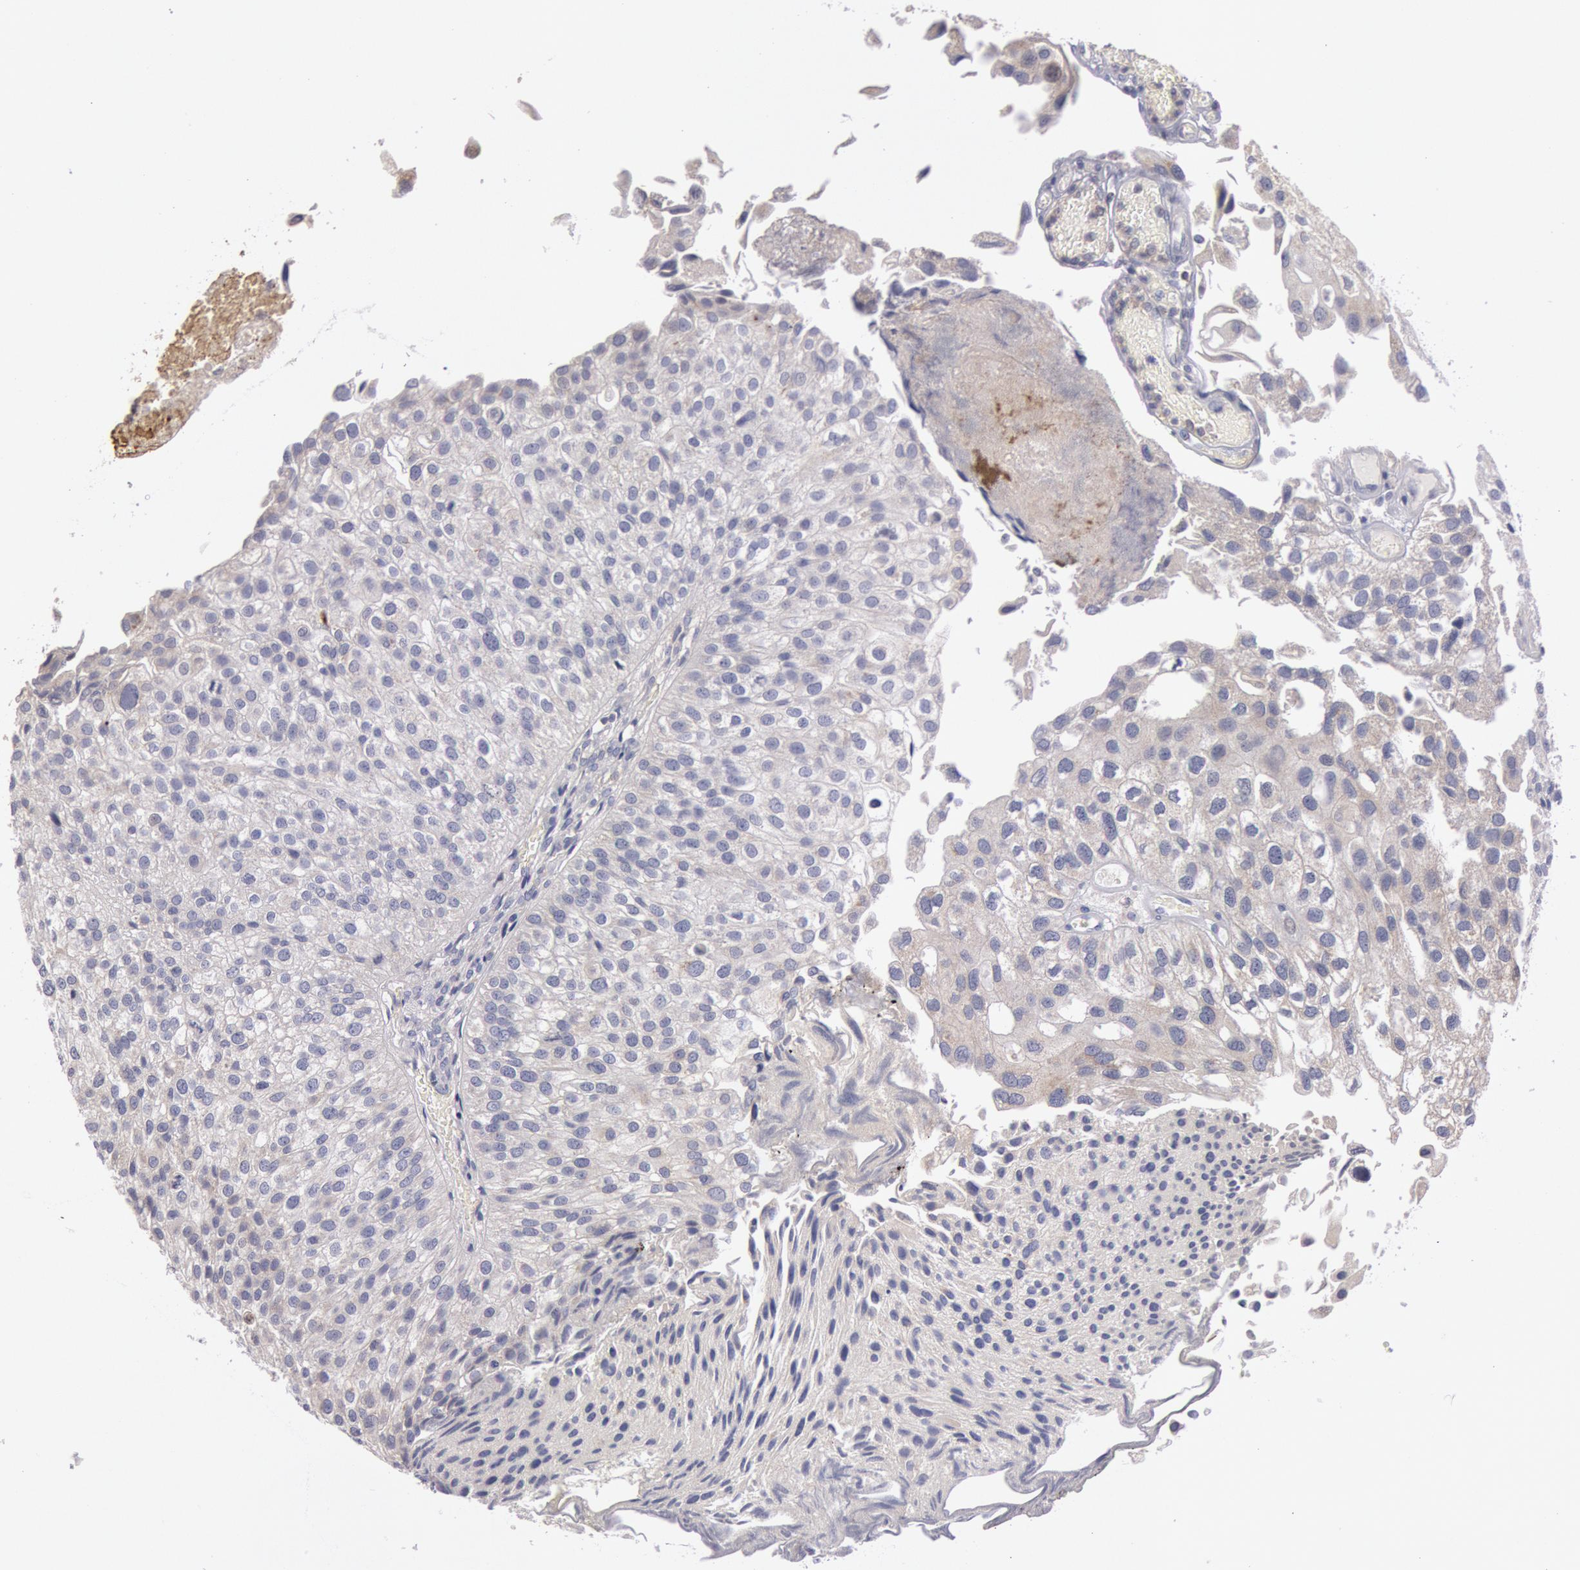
{"staining": {"intensity": "weak", "quantity": ">75%", "location": "cytoplasmic/membranous"}, "tissue": "urothelial cancer", "cell_type": "Tumor cells", "image_type": "cancer", "snomed": [{"axis": "morphology", "description": "Urothelial carcinoma, Low grade"}, {"axis": "topography", "description": "Urinary bladder"}], "caption": "Immunohistochemical staining of human low-grade urothelial carcinoma demonstrates low levels of weak cytoplasmic/membranous staining in approximately >75% of tumor cells.", "gene": "PIK3R1", "patient": {"sex": "female", "age": 89}}